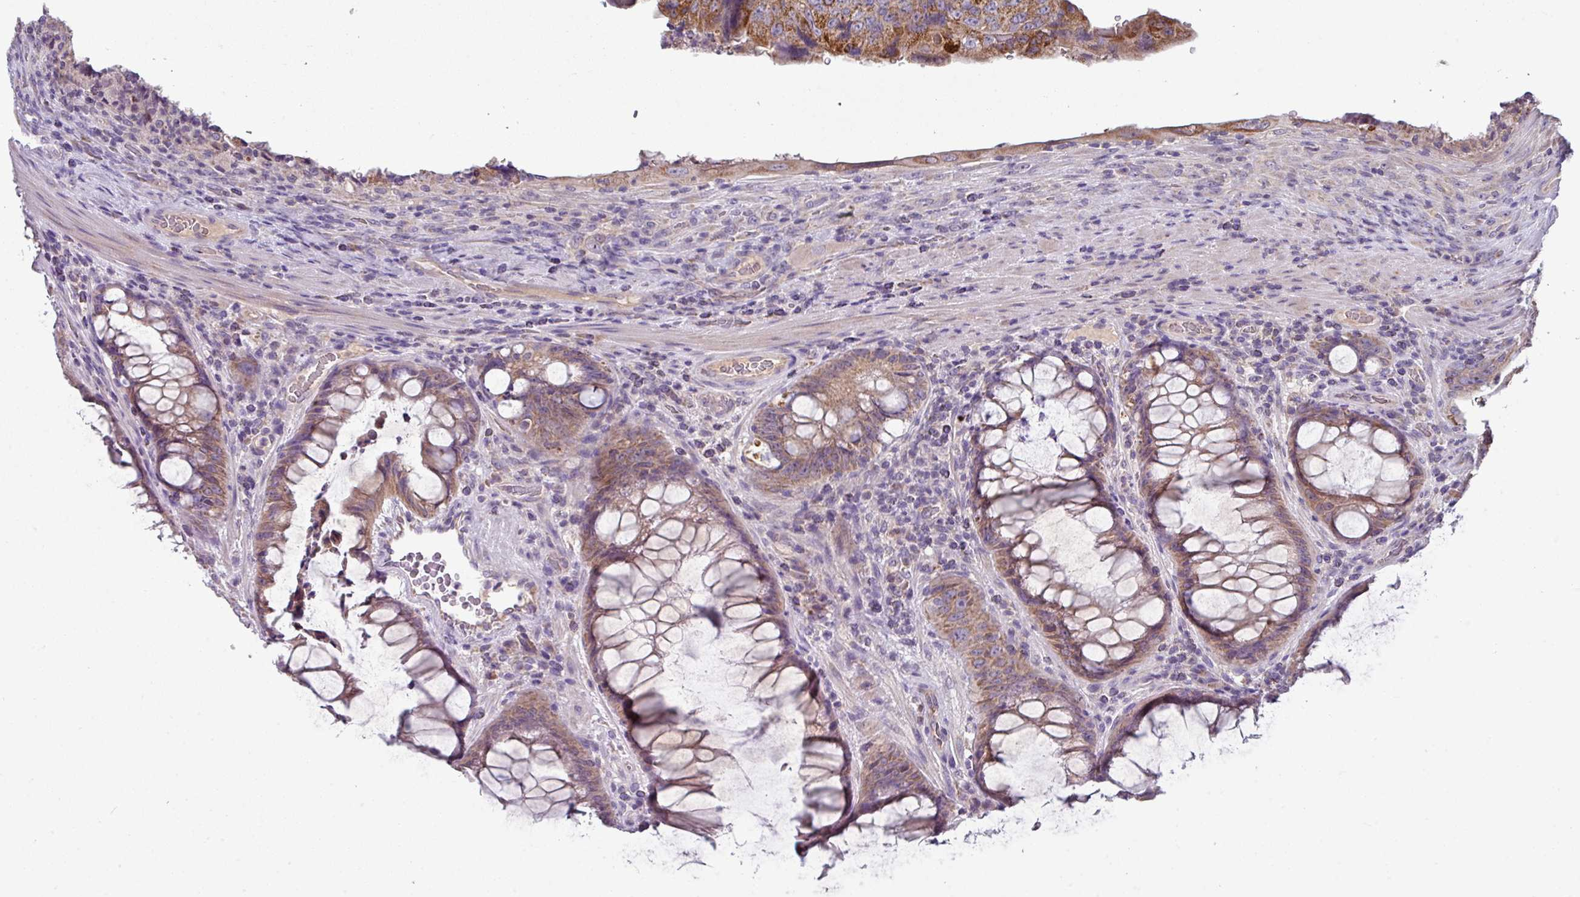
{"staining": {"intensity": "strong", "quantity": ">75%", "location": "cytoplasmic/membranous"}, "tissue": "colorectal cancer", "cell_type": "Tumor cells", "image_type": "cancer", "snomed": [{"axis": "morphology", "description": "Adenocarcinoma, NOS"}, {"axis": "topography", "description": "Rectum"}], "caption": "Colorectal cancer was stained to show a protein in brown. There is high levels of strong cytoplasmic/membranous expression in approximately >75% of tumor cells.", "gene": "LRRC9", "patient": {"sex": "male", "age": 63}}